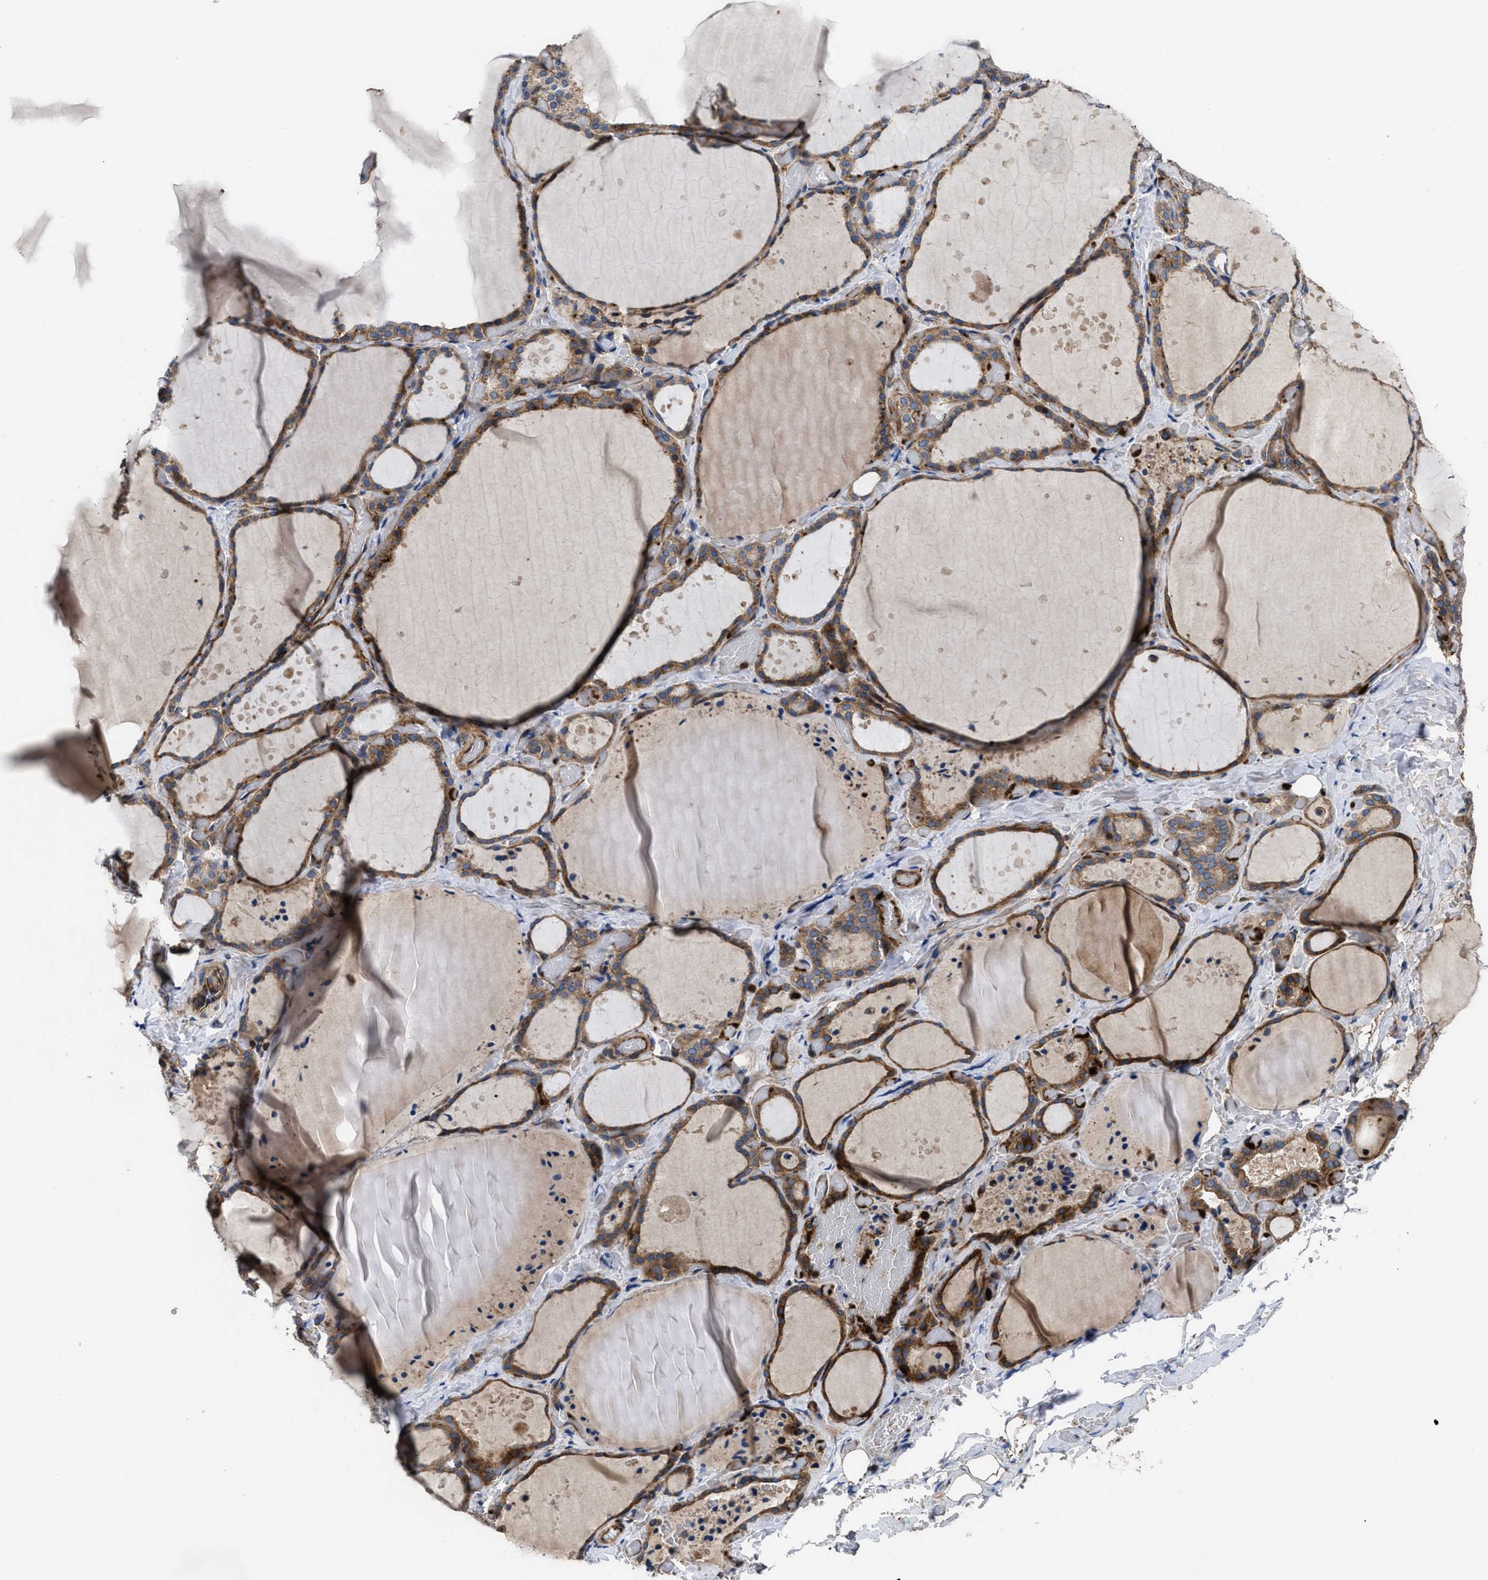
{"staining": {"intensity": "moderate", "quantity": ">75%", "location": "cytoplasmic/membranous"}, "tissue": "thyroid gland", "cell_type": "Glandular cells", "image_type": "normal", "snomed": [{"axis": "morphology", "description": "Normal tissue, NOS"}, {"axis": "topography", "description": "Thyroid gland"}], "caption": "Glandular cells show medium levels of moderate cytoplasmic/membranous positivity in about >75% of cells in unremarkable human thyroid gland.", "gene": "YBEY", "patient": {"sex": "female", "age": 44}}